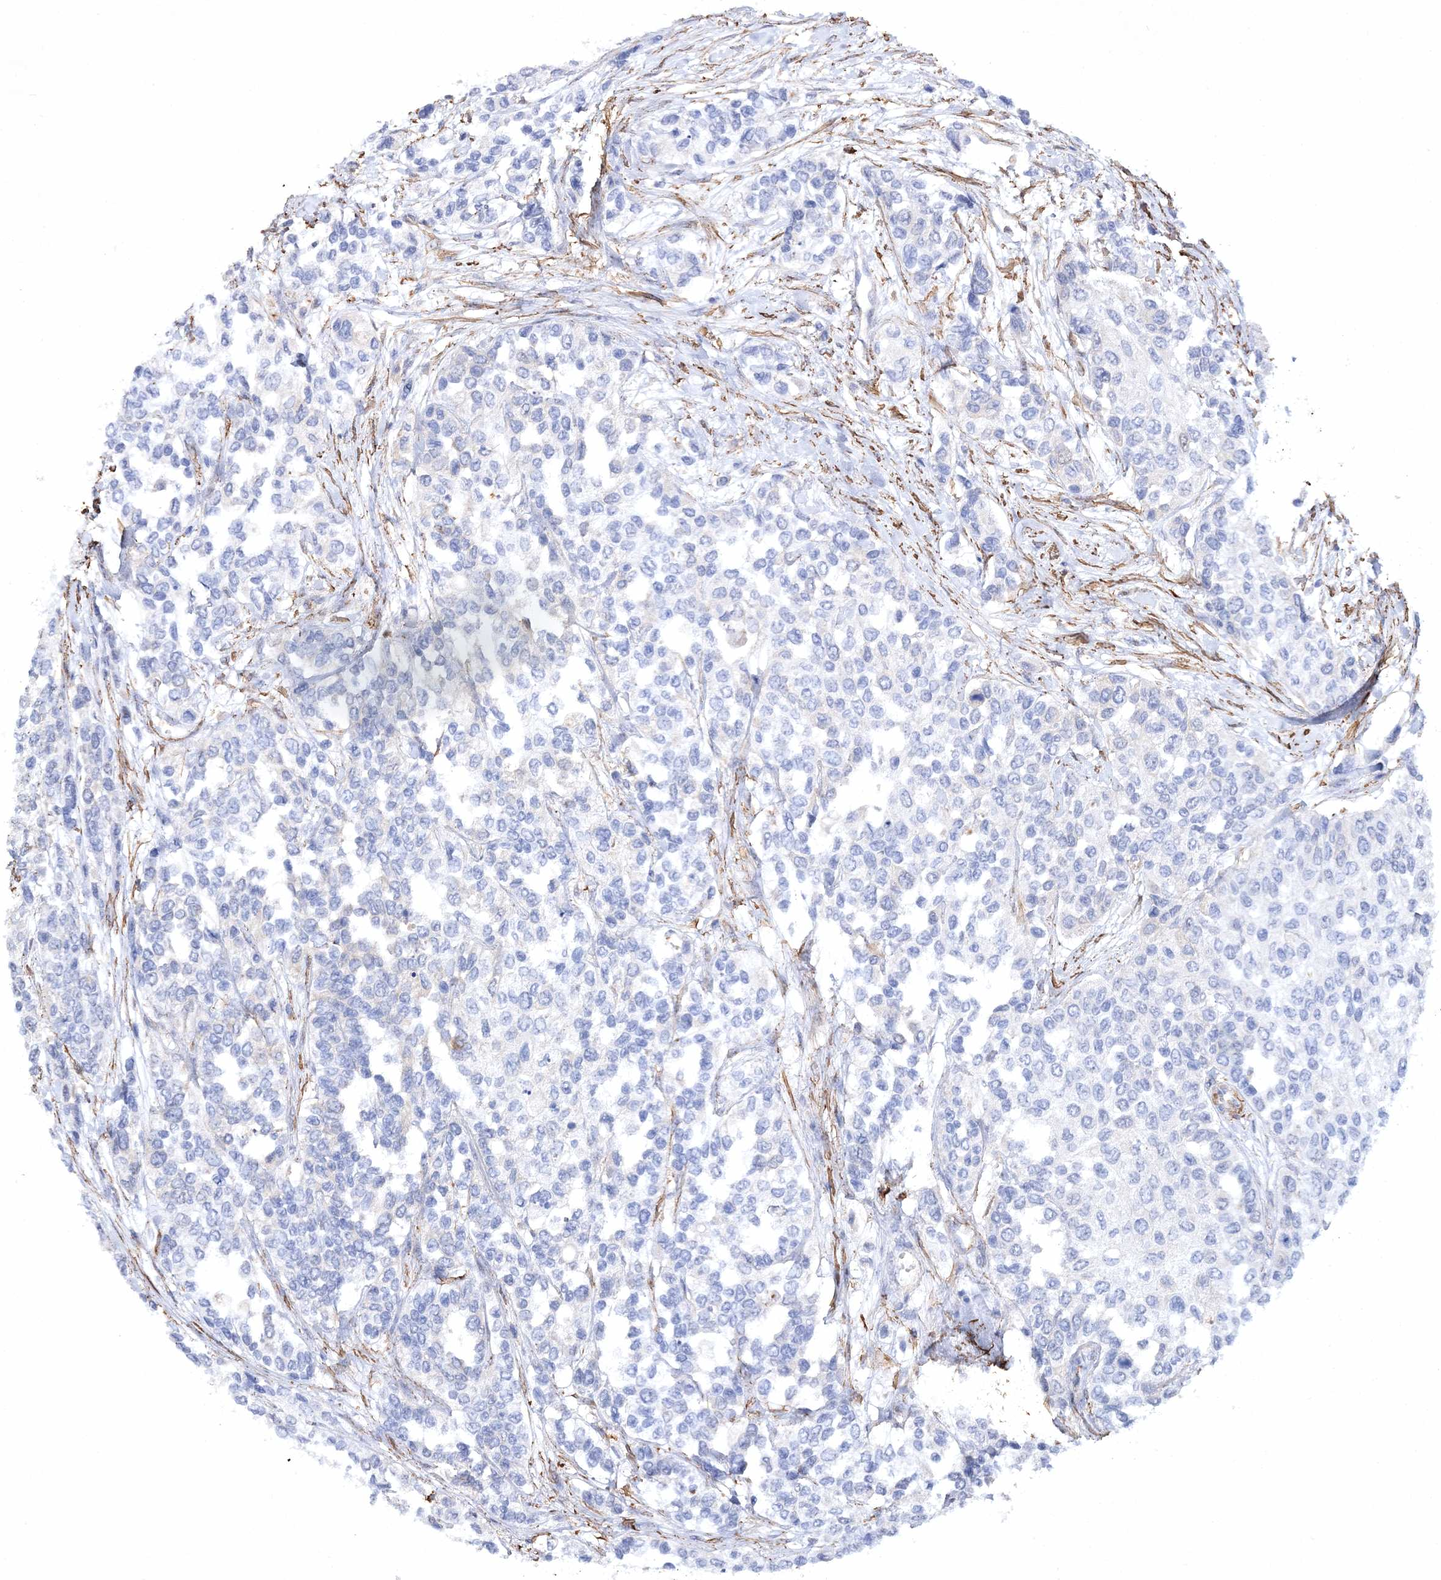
{"staining": {"intensity": "negative", "quantity": "none", "location": "none"}, "tissue": "urothelial cancer", "cell_type": "Tumor cells", "image_type": "cancer", "snomed": [{"axis": "morphology", "description": "Normal tissue, NOS"}, {"axis": "morphology", "description": "Urothelial carcinoma, High grade"}, {"axis": "topography", "description": "Vascular tissue"}, {"axis": "topography", "description": "Urinary bladder"}], "caption": "Immunohistochemistry (IHC) micrograph of neoplastic tissue: human urothelial carcinoma (high-grade) stained with DAB demonstrates no significant protein positivity in tumor cells.", "gene": "RTN2", "patient": {"sex": "female", "age": 56}}